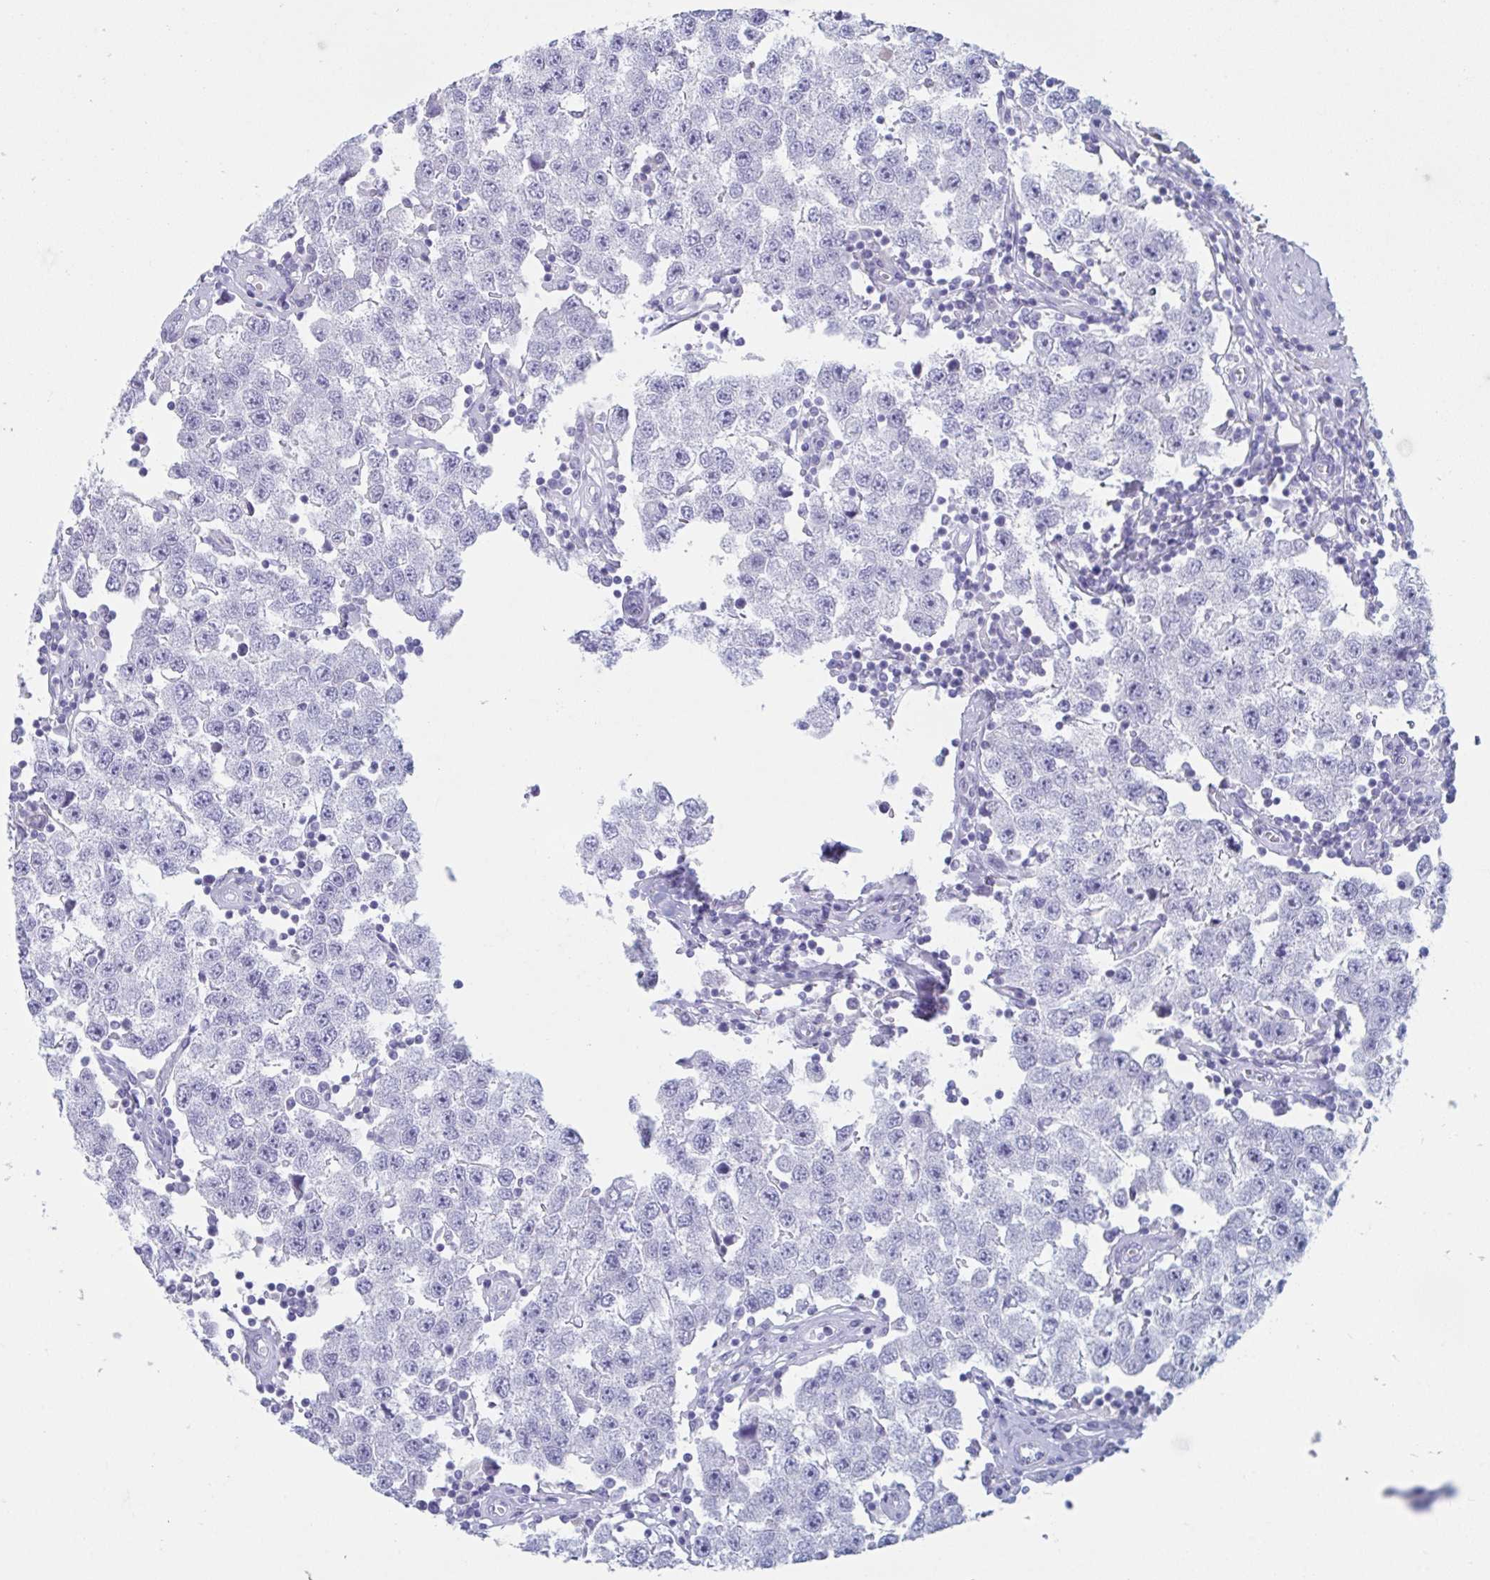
{"staining": {"intensity": "negative", "quantity": "none", "location": "none"}, "tissue": "testis cancer", "cell_type": "Tumor cells", "image_type": "cancer", "snomed": [{"axis": "morphology", "description": "Seminoma, NOS"}, {"axis": "topography", "description": "Testis"}], "caption": "Micrograph shows no significant protein positivity in tumor cells of seminoma (testis).", "gene": "CYP4F11", "patient": {"sex": "male", "age": 34}}